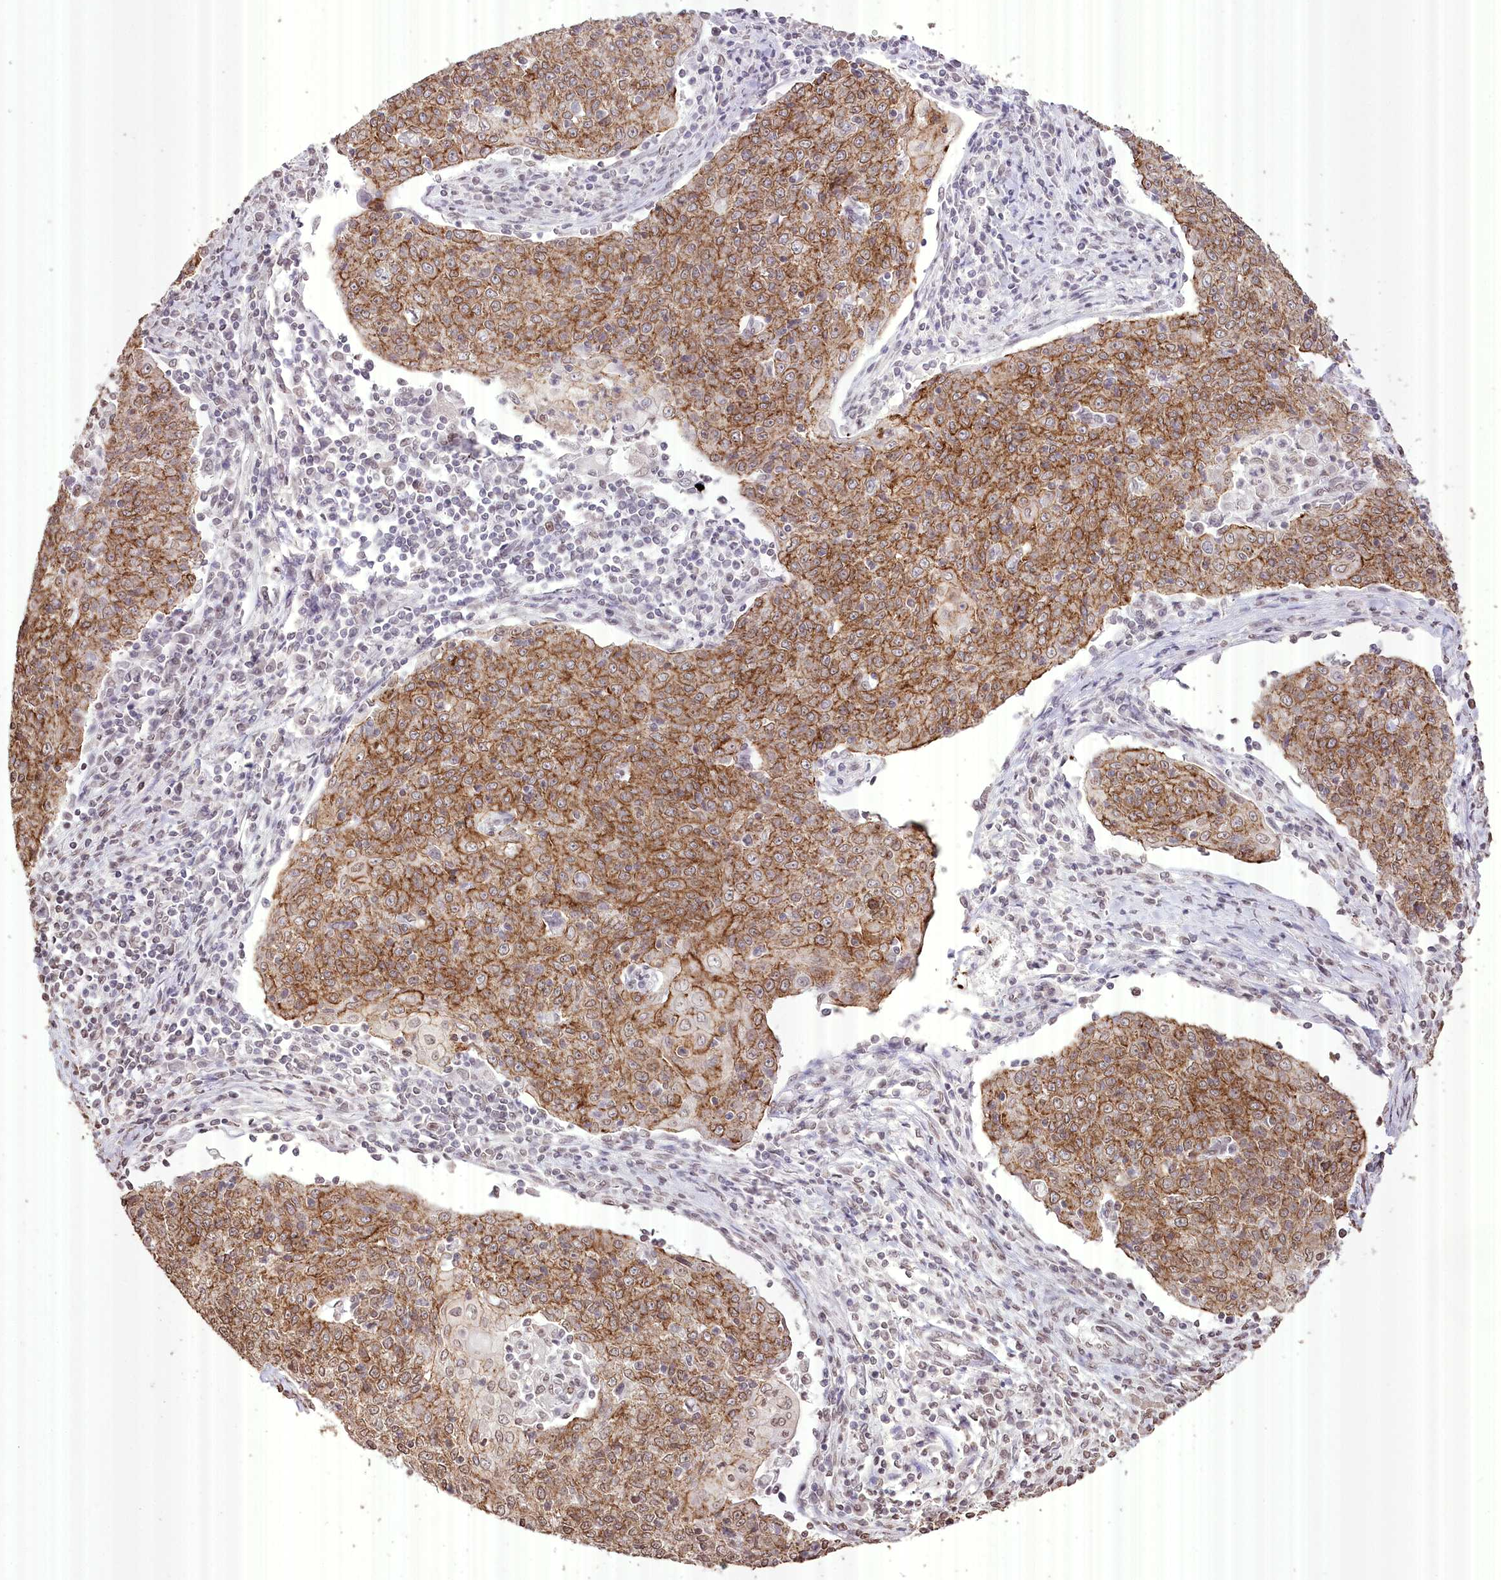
{"staining": {"intensity": "moderate", "quantity": ">75%", "location": "cytoplasmic/membranous"}, "tissue": "cervical cancer", "cell_type": "Tumor cells", "image_type": "cancer", "snomed": [{"axis": "morphology", "description": "Squamous cell carcinoma, NOS"}, {"axis": "topography", "description": "Cervix"}], "caption": "Moderate cytoplasmic/membranous expression for a protein is appreciated in about >75% of tumor cells of squamous cell carcinoma (cervical) using IHC.", "gene": "SLC39A10", "patient": {"sex": "female", "age": 48}}